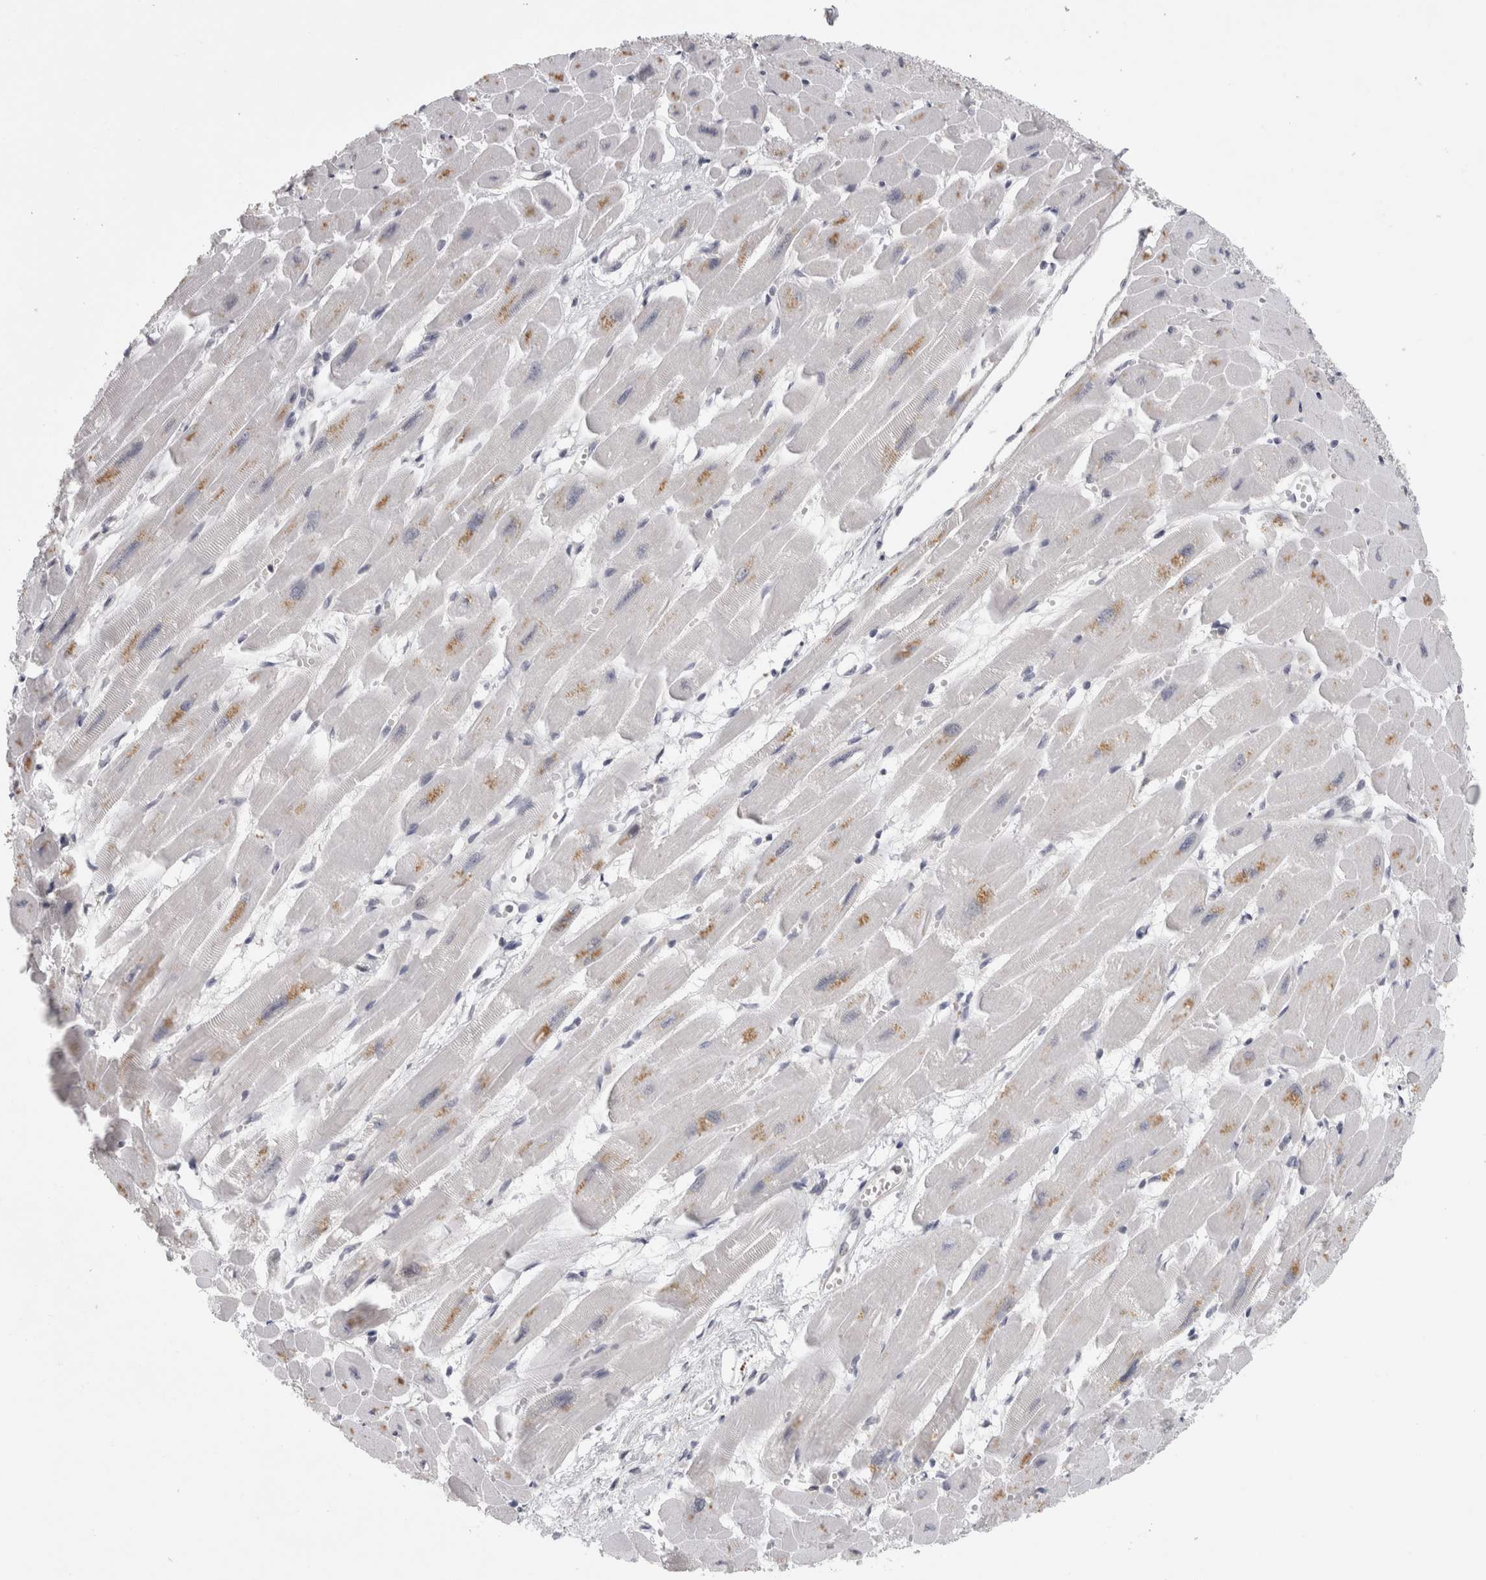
{"staining": {"intensity": "moderate", "quantity": "<25%", "location": "cytoplasmic/membranous"}, "tissue": "heart muscle", "cell_type": "Cardiomyocytes", "image_type": "normal", "snomed": [{"axis": "morphology", "description": "Normal tissue, NOS"}, {"axis": "topography", "description": "Heart"}], "caption": "IHC staining of benign heart muscle, which displays low levels of moderate cytoplasmic/membranous positivity in approximately <25% of cardiomyocytes indicating moderate cytoplasmic/membranous protein positivity. The staining was performed using DAB (3,3'-diaminobenzidine) (brown) for protein detection and nuclei were counterstained in hematoxylin (blue).", "gene": "SRARP", "patient": {"sex": "female", "age": 54}}